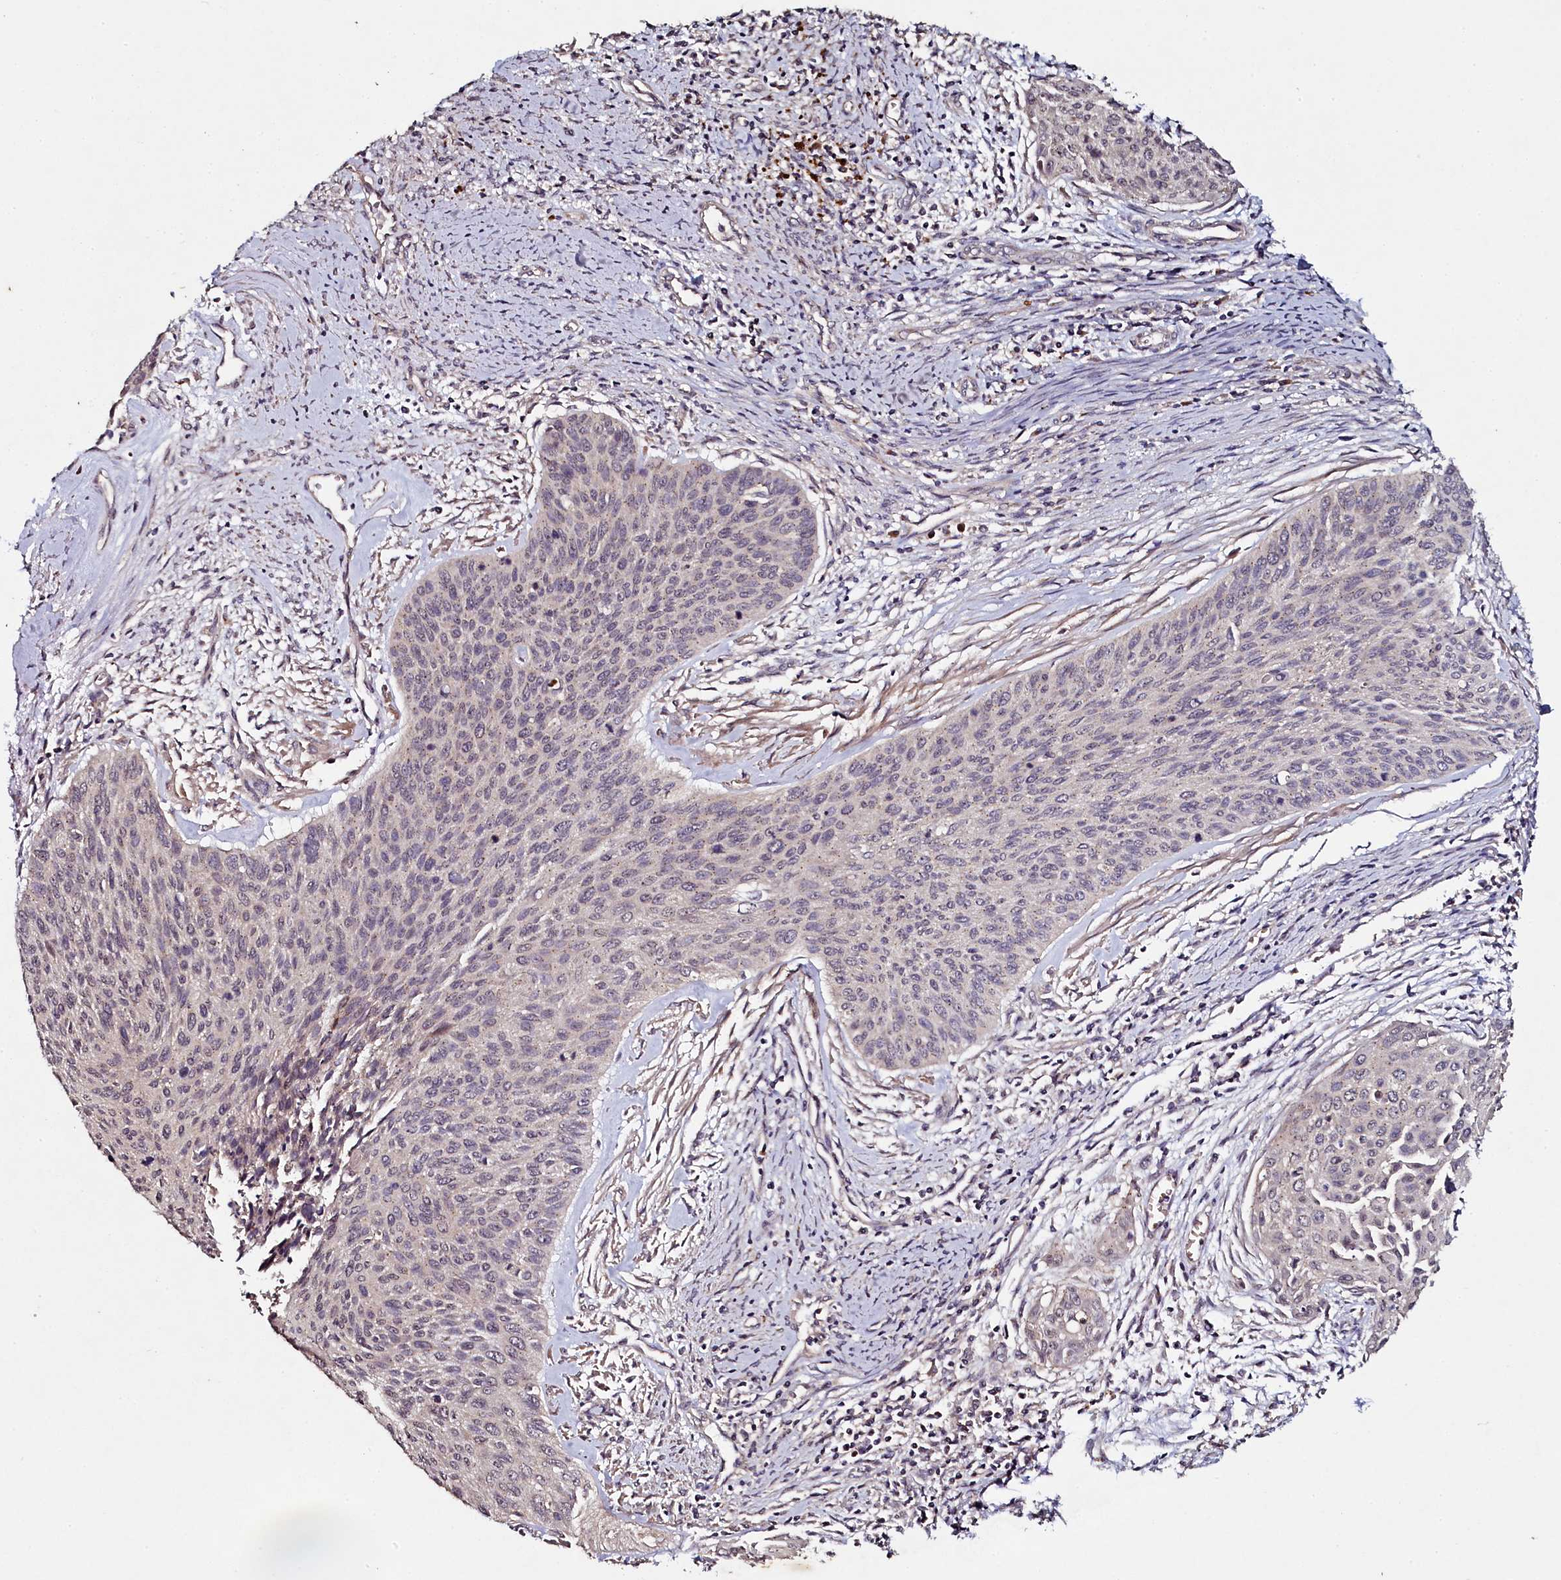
{"staining": {"intensity": "negative", "quantity": "none", "location": "none"}, "tissue": "cervical cancer", "cell_type": "Tumor cells", "image_type": "cancer", "snomed": [{"axis": "morphology", "description": "Squamous cell carcinoma, NOS"}, {"axis": "topography", "description": "Cervix"}], "caption": "Tumor cells show no significant staining in cervical cancer.", "gene": "SEC24C", "patient": {"sex": "female", "age": 55}}